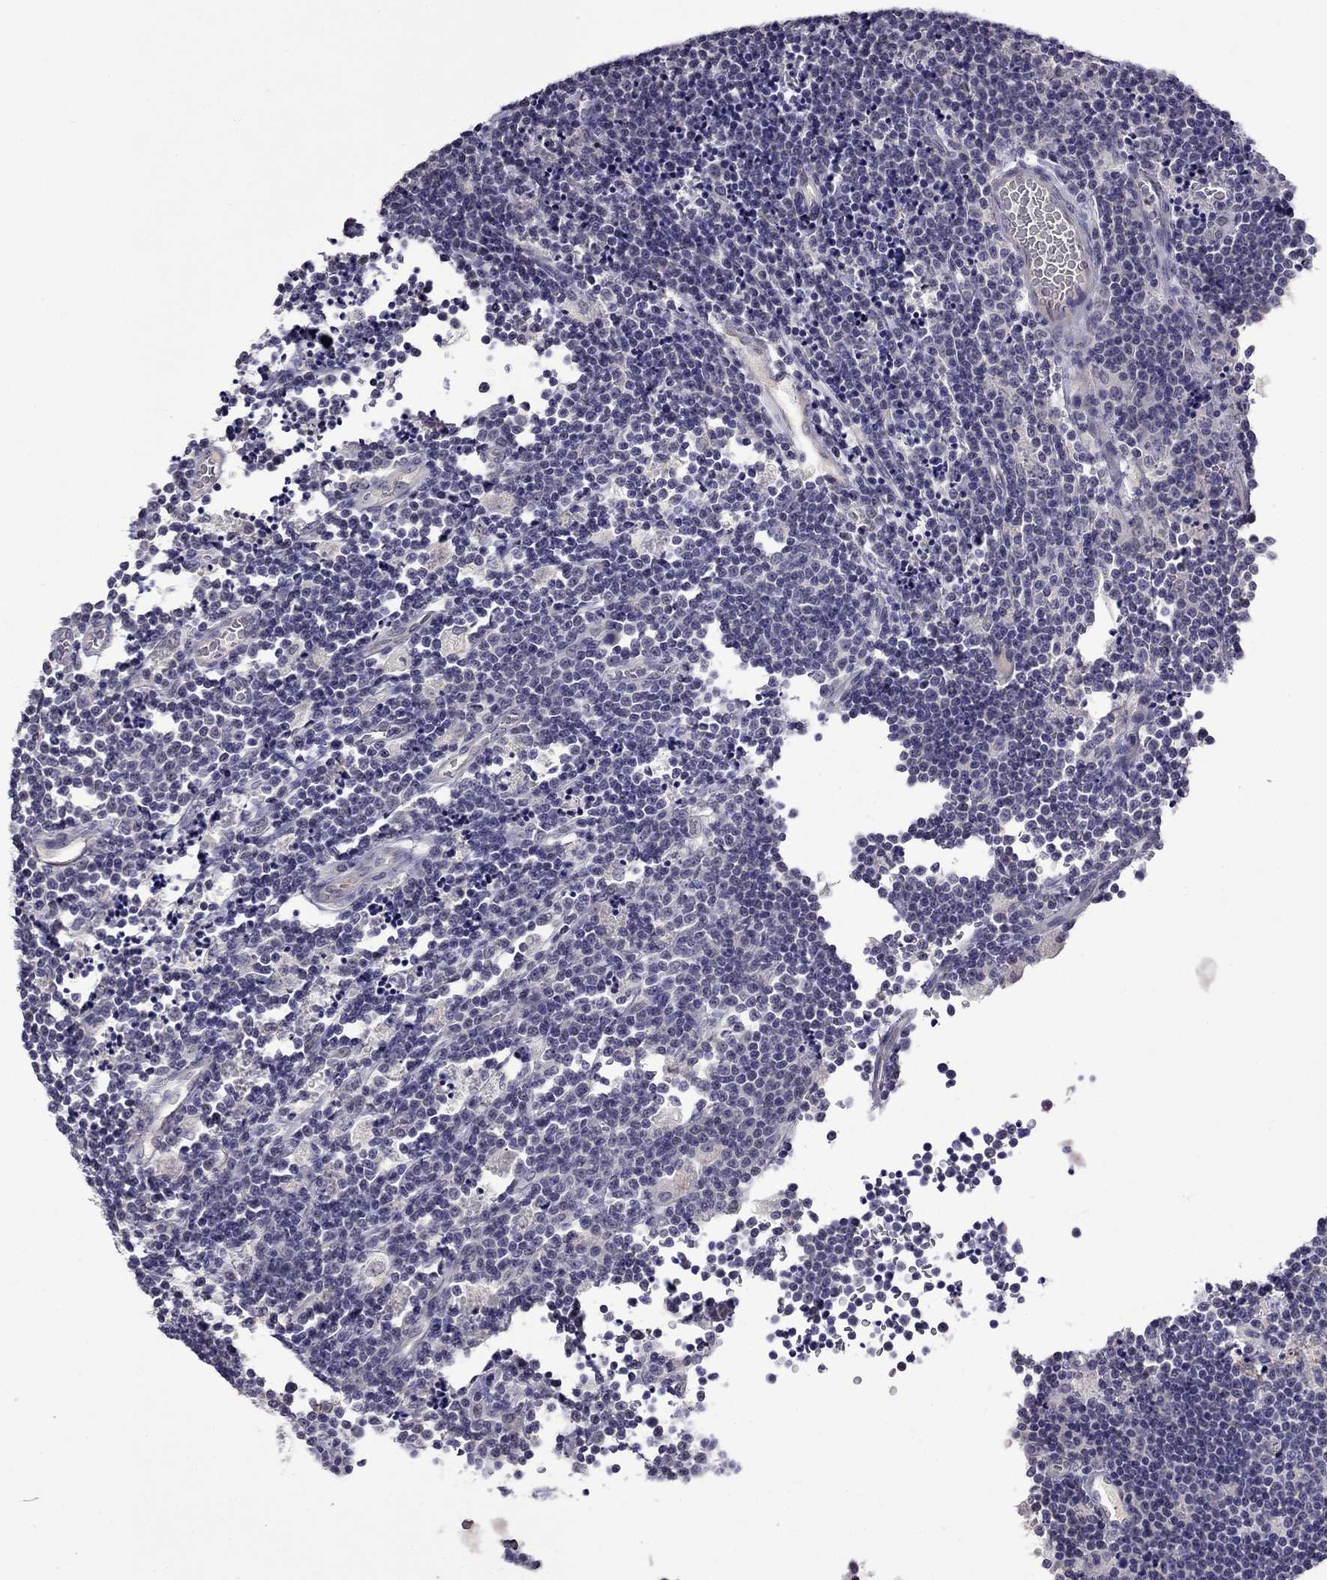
{"staining": {"intensity": "negative", "quantity": "none", "location": "none"}, "tissue": "lymphoma", "cell_type": "Tumor cells", "image_type": "cancer", "snomed": [{"axis": "morphology", "description": "Malignant lymphoma, non-Hodgkin's type, Low grade"}, {"axis": "topography", "description": "Brain"}], "caption": "The immunohistochemistry image has no significant positivity in tumor cells of malignant lymphoma, non-Hodgkin's type (low-grade) tissue.", "gene": "STAR", "patient": {"sex": "female", "age": 66}}